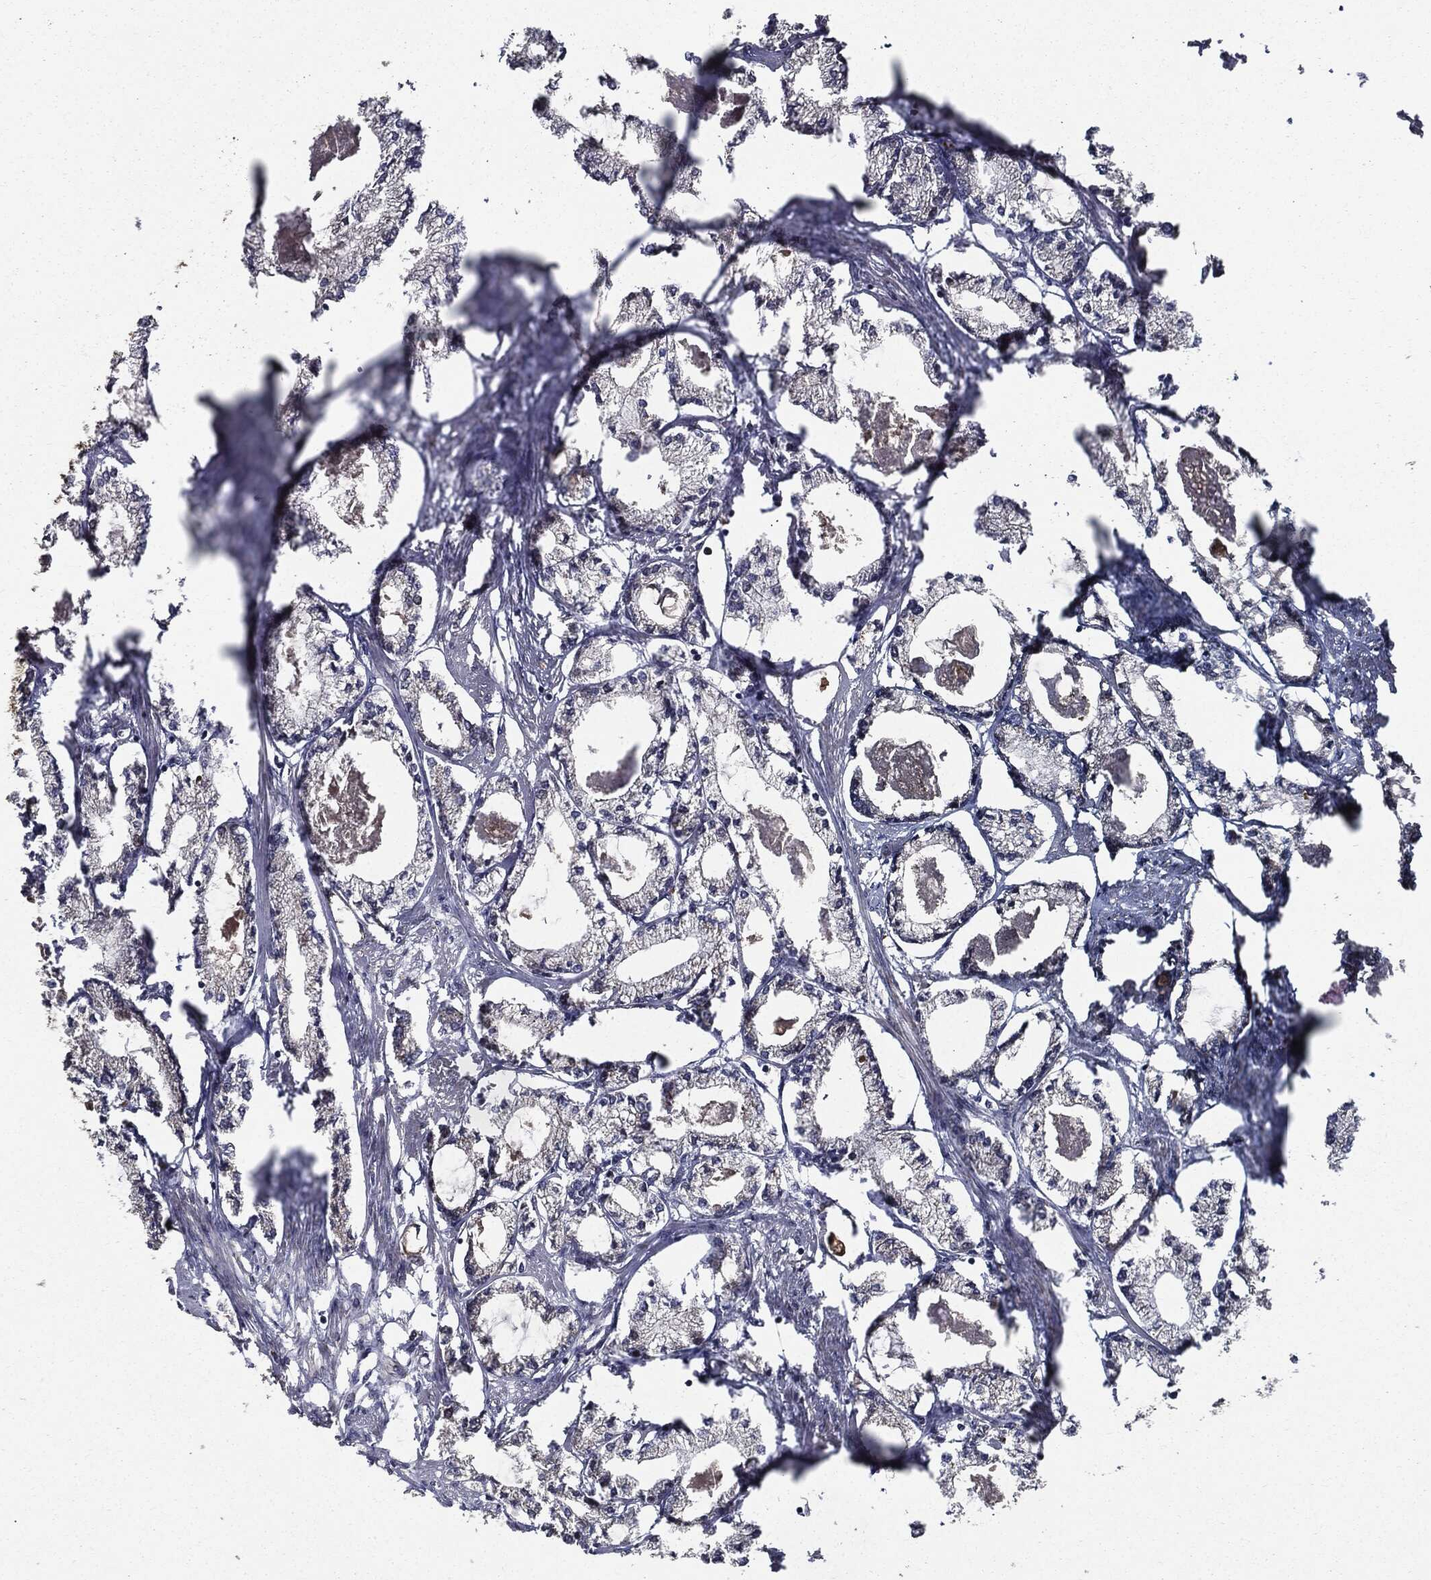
{"staining": {"intensity": "negative", "quantity": "none", "location": "none"}, "tissue": "prostate cancer", "cell_type": "Tumor cells", "image_type": "cancer", "snomed": [{"axis": "morphology", "description": "Adenocarcinoma, NOS"}, {"axis": "topography", "description": "Prostate"}], "caption": "This is an immunohistochemistry micrograph of prostate cancer. There is no positivity in tumor cells.", "gene": "HTT", "patient": {"sex": "male", "age": 56}}